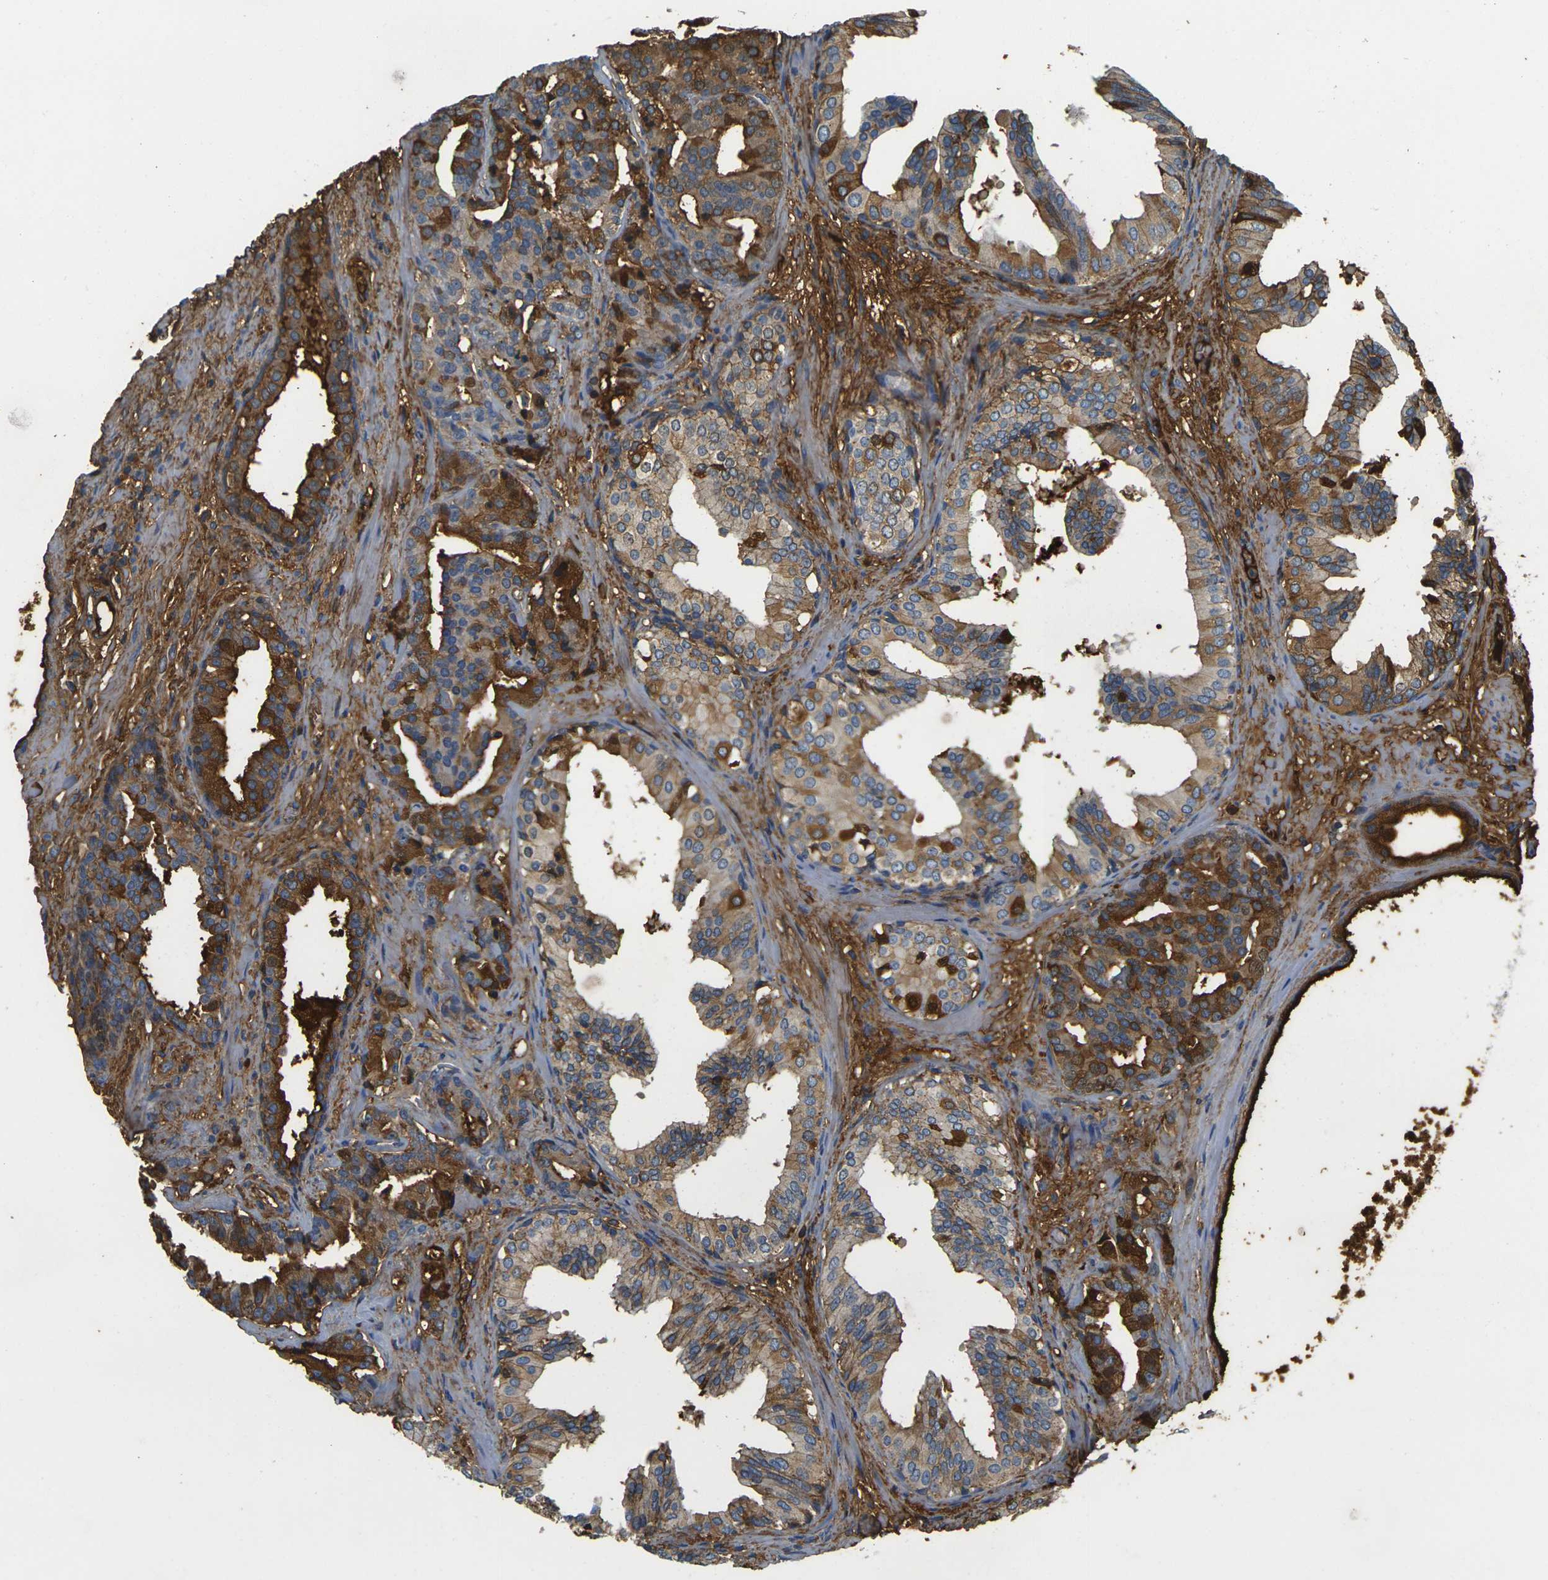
{"staining": {"intensity": "strong", "quantity": "25%-75%", "location": "cytoplasmic/membranous"}, "tissue": "prostate cancer", "cell_type": "Tumor cells", "image_type": "cancer", "snomed": [{"axis": "morphology", "description": "Adenocarcinoma, Low grade"}, {"axis": "topography", "description": "Prostate"}], "caption": "High-power microscopy captured an immunohistochemistry histopathology image of adenocarcinoma (low-grade) (prostate), revealing strong cytoplasmic/membranous positivity in about 25%-75% of tumor cells. (DAB (3,3'-diaminobenzidine) IHC, brown staining for protein, blue staining for nuclei).", "gene": "PLCD1", "patient": {"sex": "male", "age": 63}}